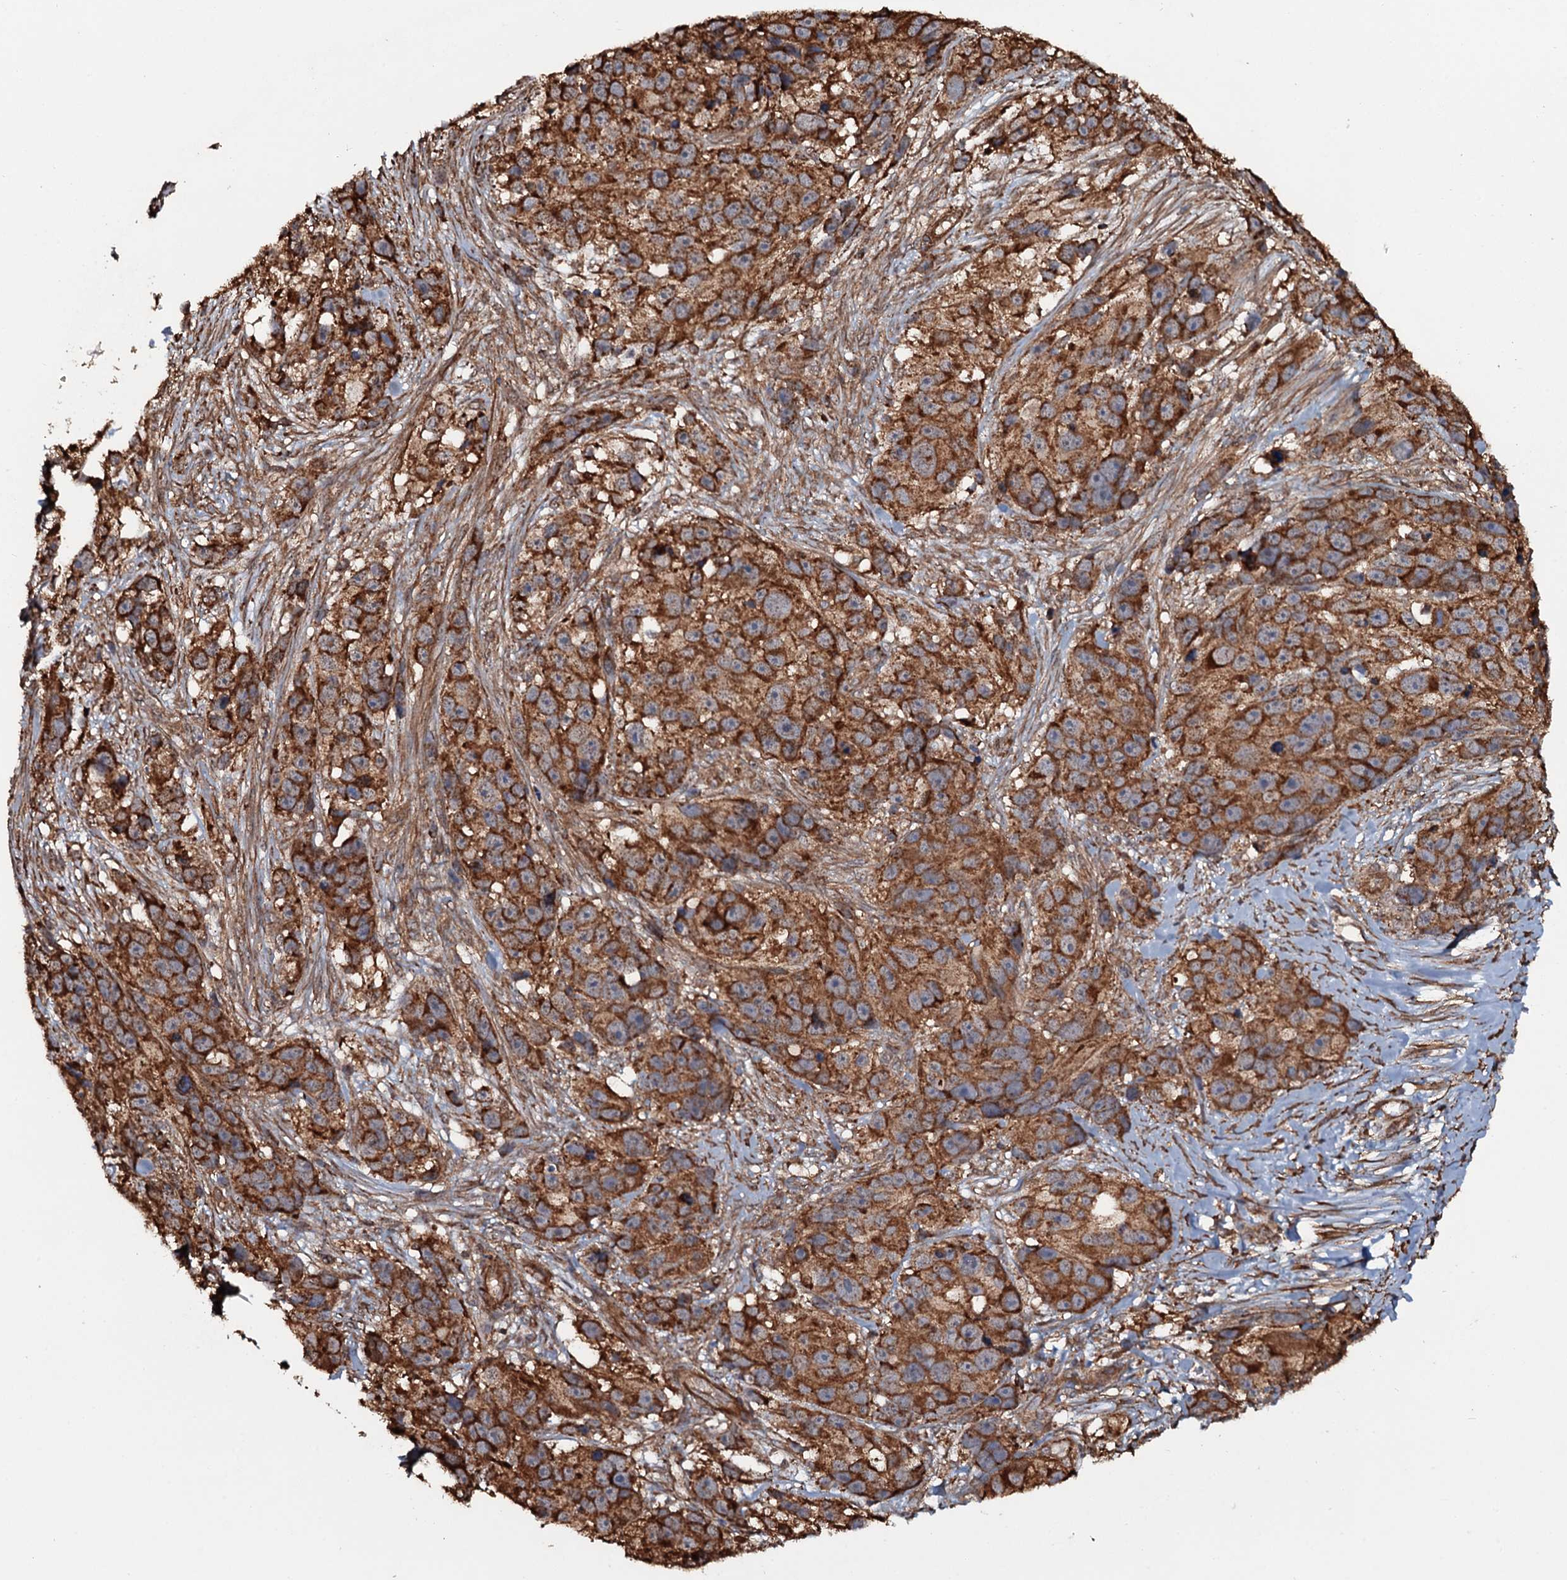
{"staining": {"intensity": "strong", "quantity": ">75%", "location": "cytoplasmic/membranous"}, "tissue": "melanoma", "cell_type": "Tumor cells", "image_type": "cancer", "snomed": [{"axis": "morphology", "description": "Malignant melanoma, NOS"}, {"axis": "topography", "description": "Skin"}], "caption": "Immunohistochemical staining of human melanoma reveals high levels of strong cytoplasmic/membranous expression in approximately >75% of tumor cells. (DAB IHC with brightfield microscopy, high magnification).", "gene": "VWA8", "patient": {"sex": "male", "age": 84}}